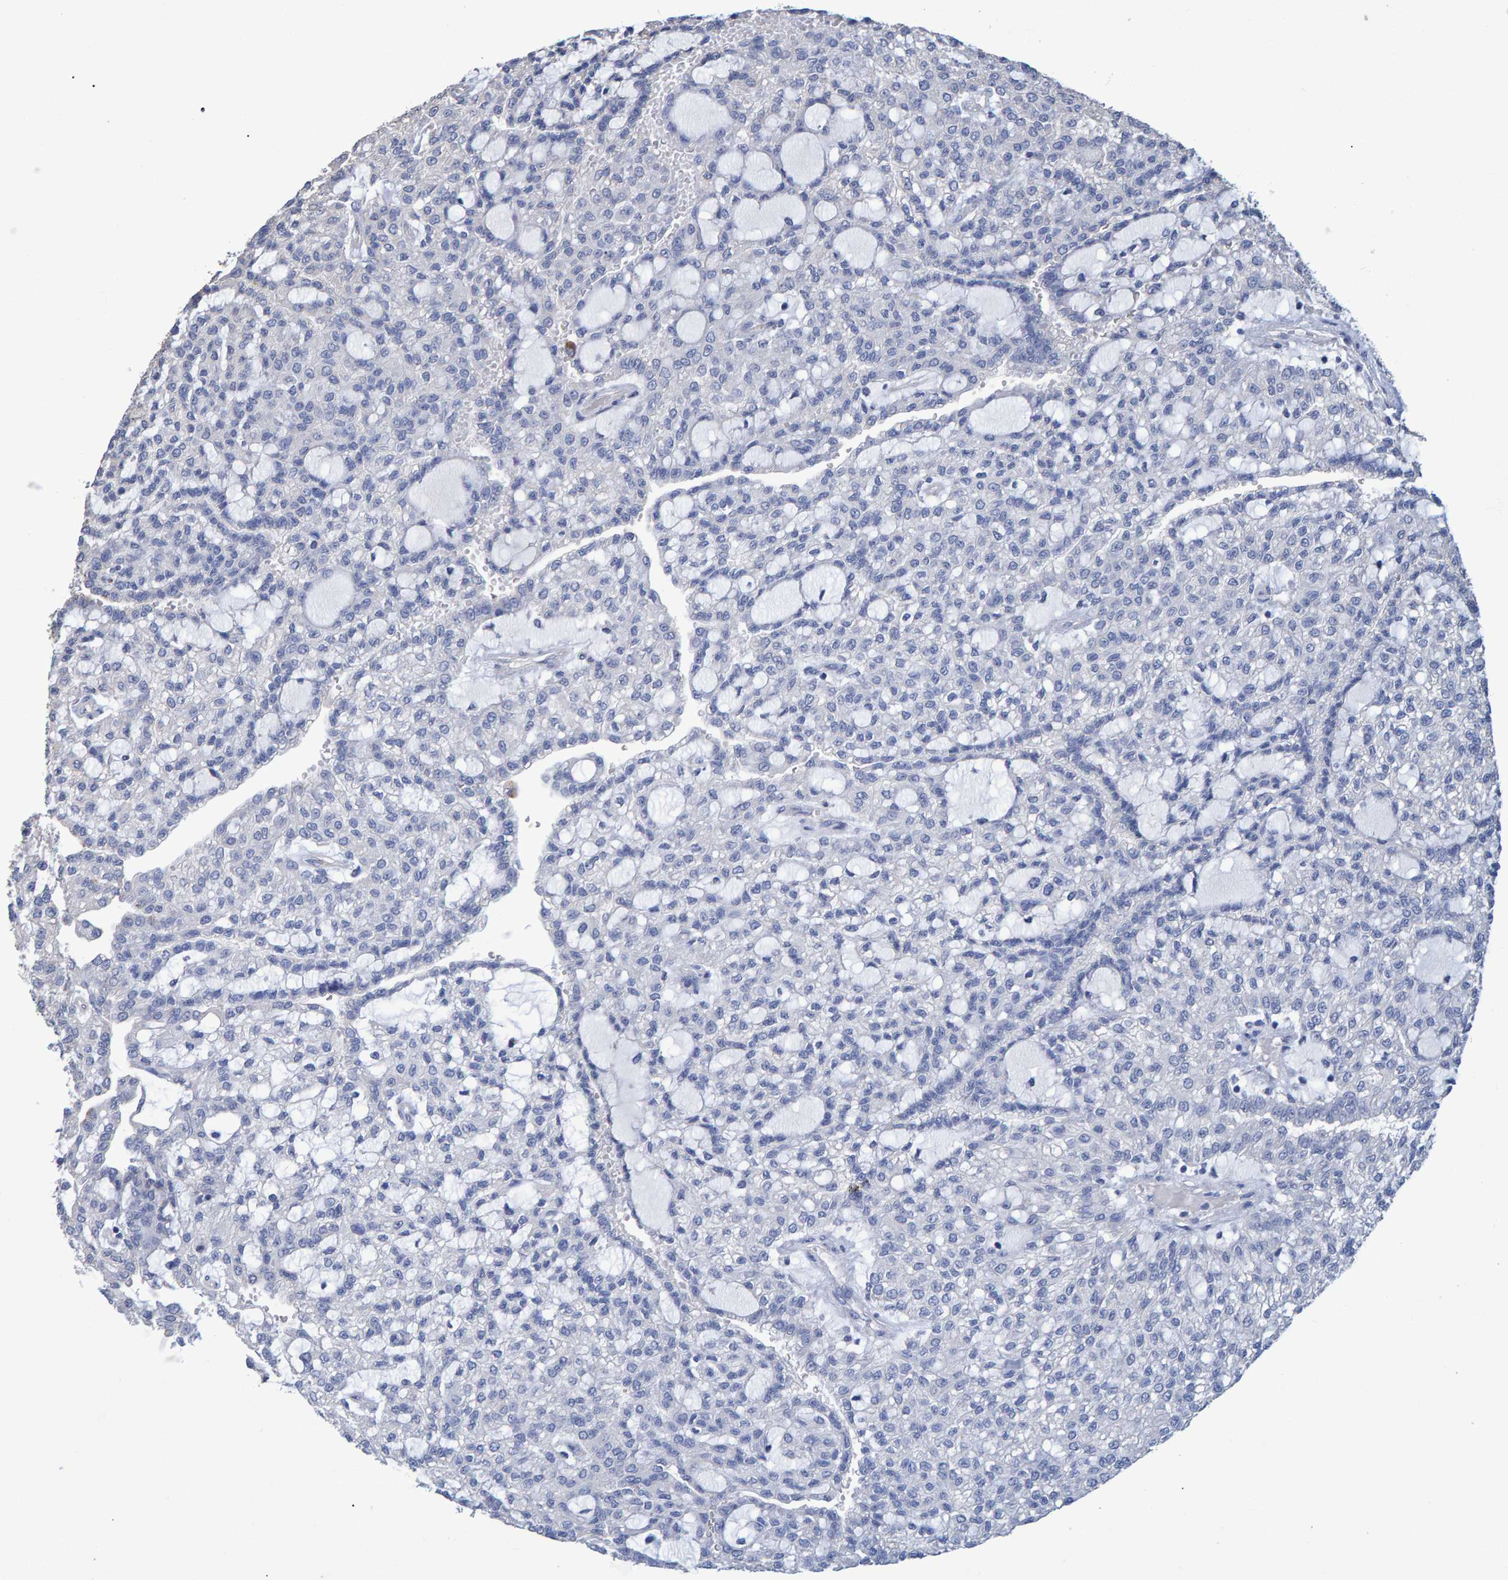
{"staining": {"intensity": "negative", "quantity": "none", "location": "none"}, "tissue": "renal cancer", "cell_type": "Tumor cells", "image_type": "cancer", "snomed": [{"axis": "morphology", "description": "Adenocarcinoma, NOS"}, {"axis": "topography", "description": "Kidney"}], "caption": "This is an immunohistochemistry (IHC) histopathology image of human renal adenocarcinoma. There is no positivity in tumor cells.", "gene": "HEMGN", "patient": {"sex": "male", "age": 63}}